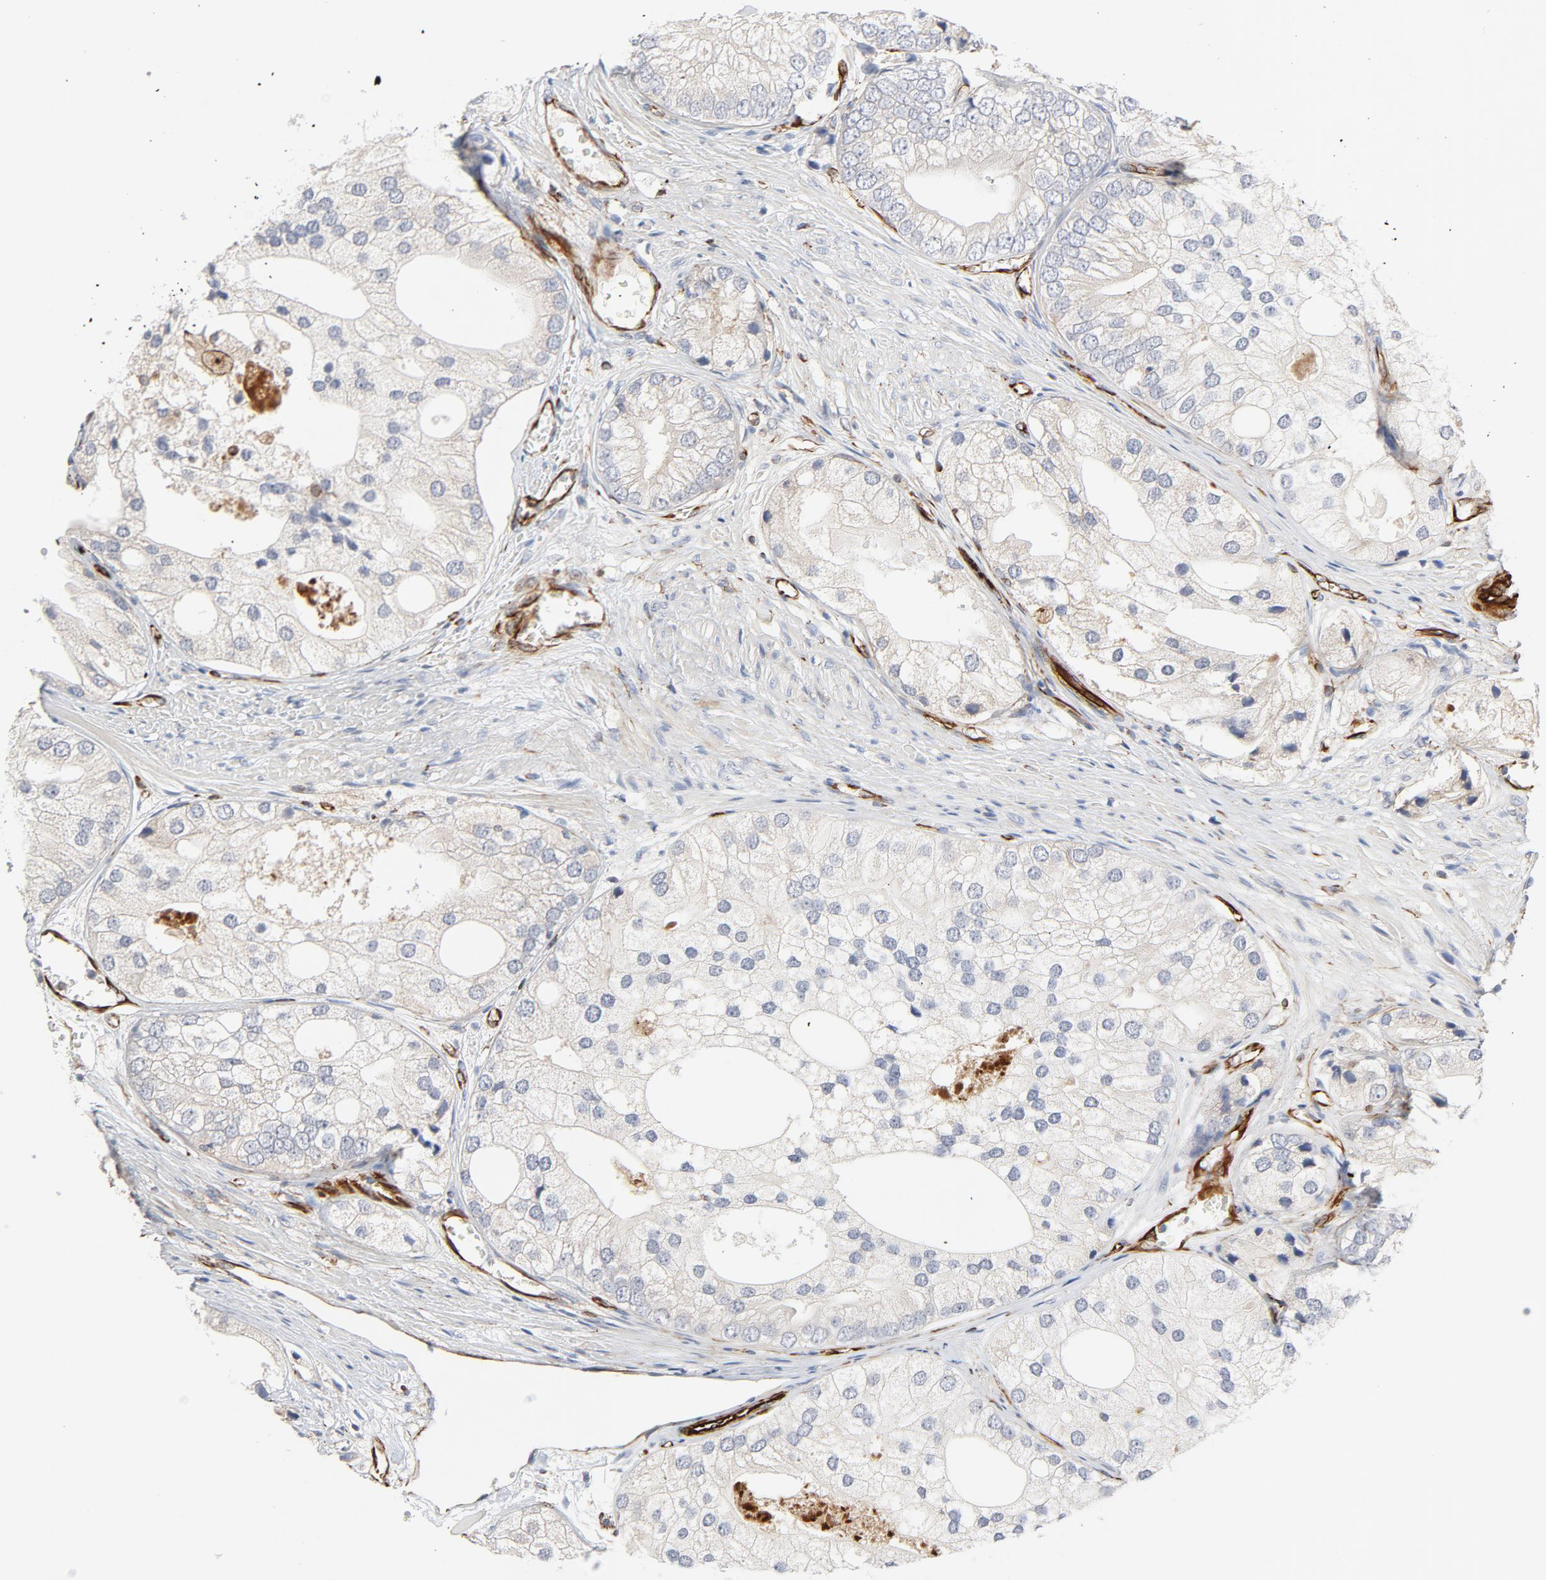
{"staining": {"intensity": "negative", "quantity": "none", "location": "none"}, "tissue": "prostate cancer", "cell_type": "Tumor cells", "image_type": "cancer", "snomed": [{"axis": "morphology", "description": "Adenocarcinoma, Low grade"}, {"axis": "topography", "description": "Prostate"}], "caption": "A high-resolution histopathology image shows IHC staining of prostate adenocarcinoma (low-grade), which displays no significant expression in tumor cells.", "gene": "FAM118A", "patient": {"sex": "male", "age": 69}}